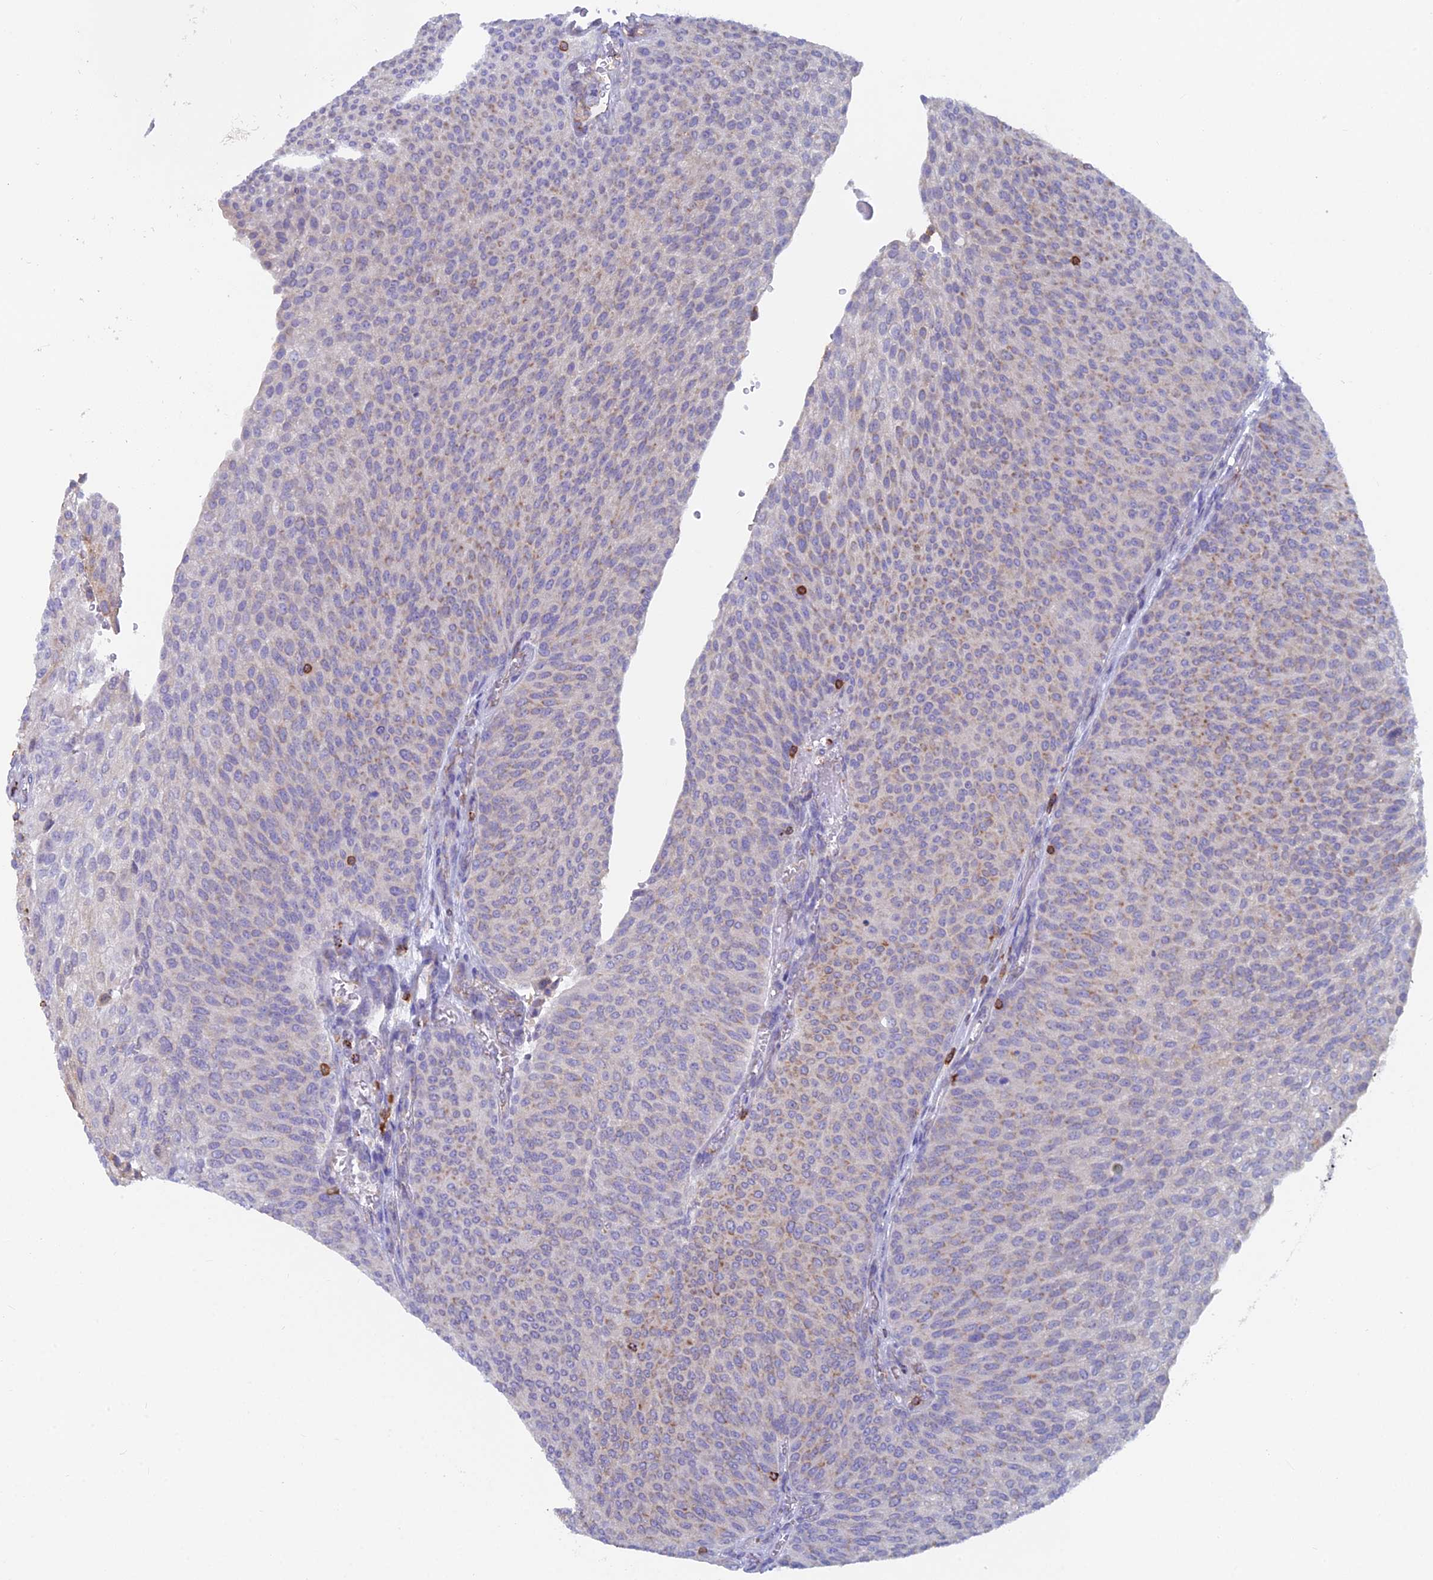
{"staining": {"intensity": "moderate", "quantity": "<25%", "location": "cytoplasmic/membranous"}, "tissue": "urothelial cancer", "cell_type": "Tumor cells", "image_type": "cancer", "snomed": [{"axis": "morphology", "description": "Urothelial carcinoma, High grade"}, {"axis": "topography", "description": "Urinary bladder"}], "caption": "A brown stain highlights moderate cytoplasmic/membranous positivity of a protein in human urothelial cancer tumor cells.", "gene": "ABI3BP", "patient": {"sex": "female", "age": 79}}